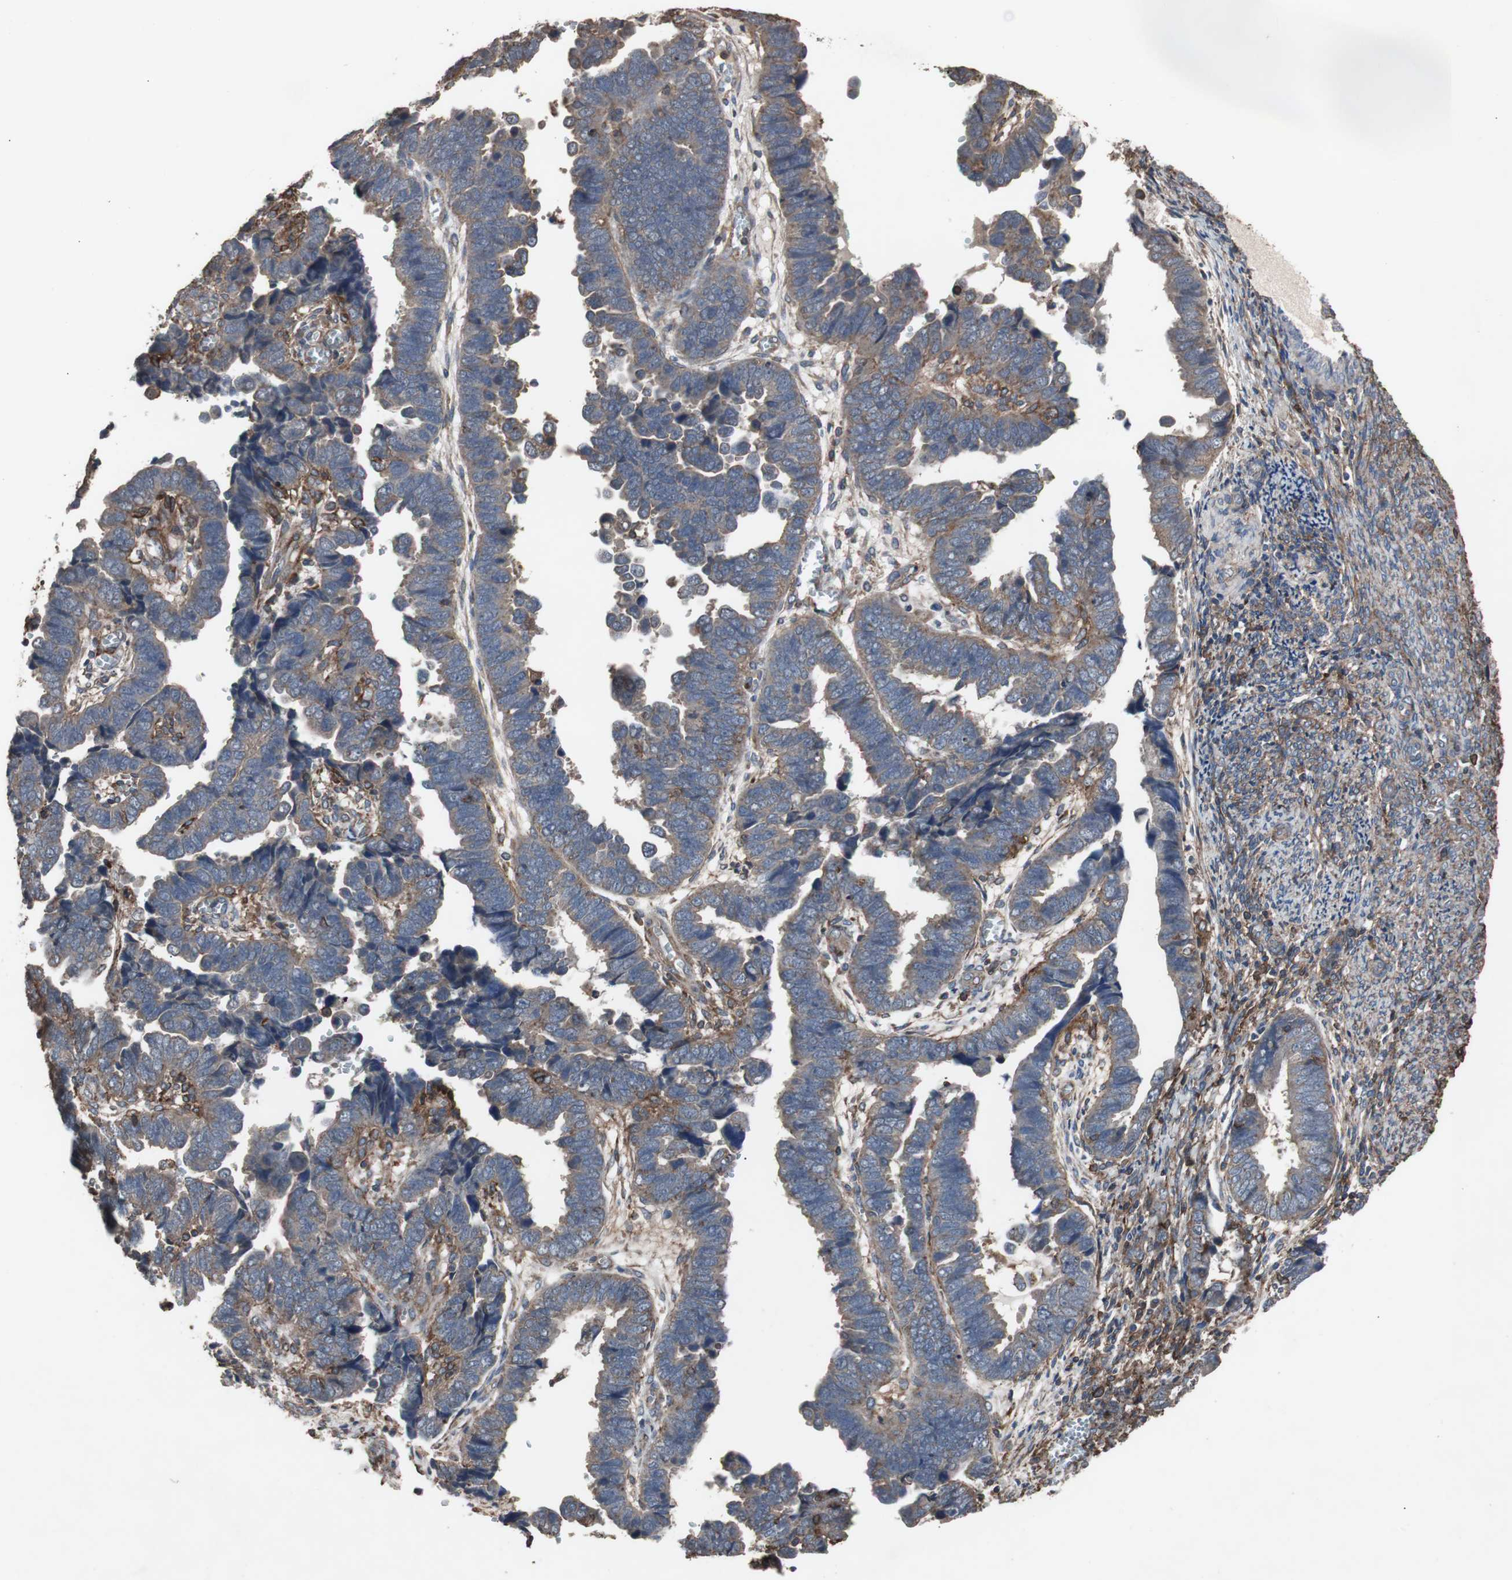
{"staining": {"intensity": "weak", "quantity": ">75%", "location": "cytoplasmic/membranous"}, "tissue": "endometrial cancer", "cell_type": "Tumor cells", "image_type": "cancer", "snomed": [{"axis": "morphology", "description": "Adenocarcinoma, NOS"}, {"axis": "topography", "description": "Endometrium"}], "caption": "A histopathology image of endometrial cancer (adenocarcinoma) stained for a protein reveals weak cytoplasmic/membranous brown staining in tumor cells.", "gene": "COL6A2", "patient": {"sex": "female", "age": 75}}